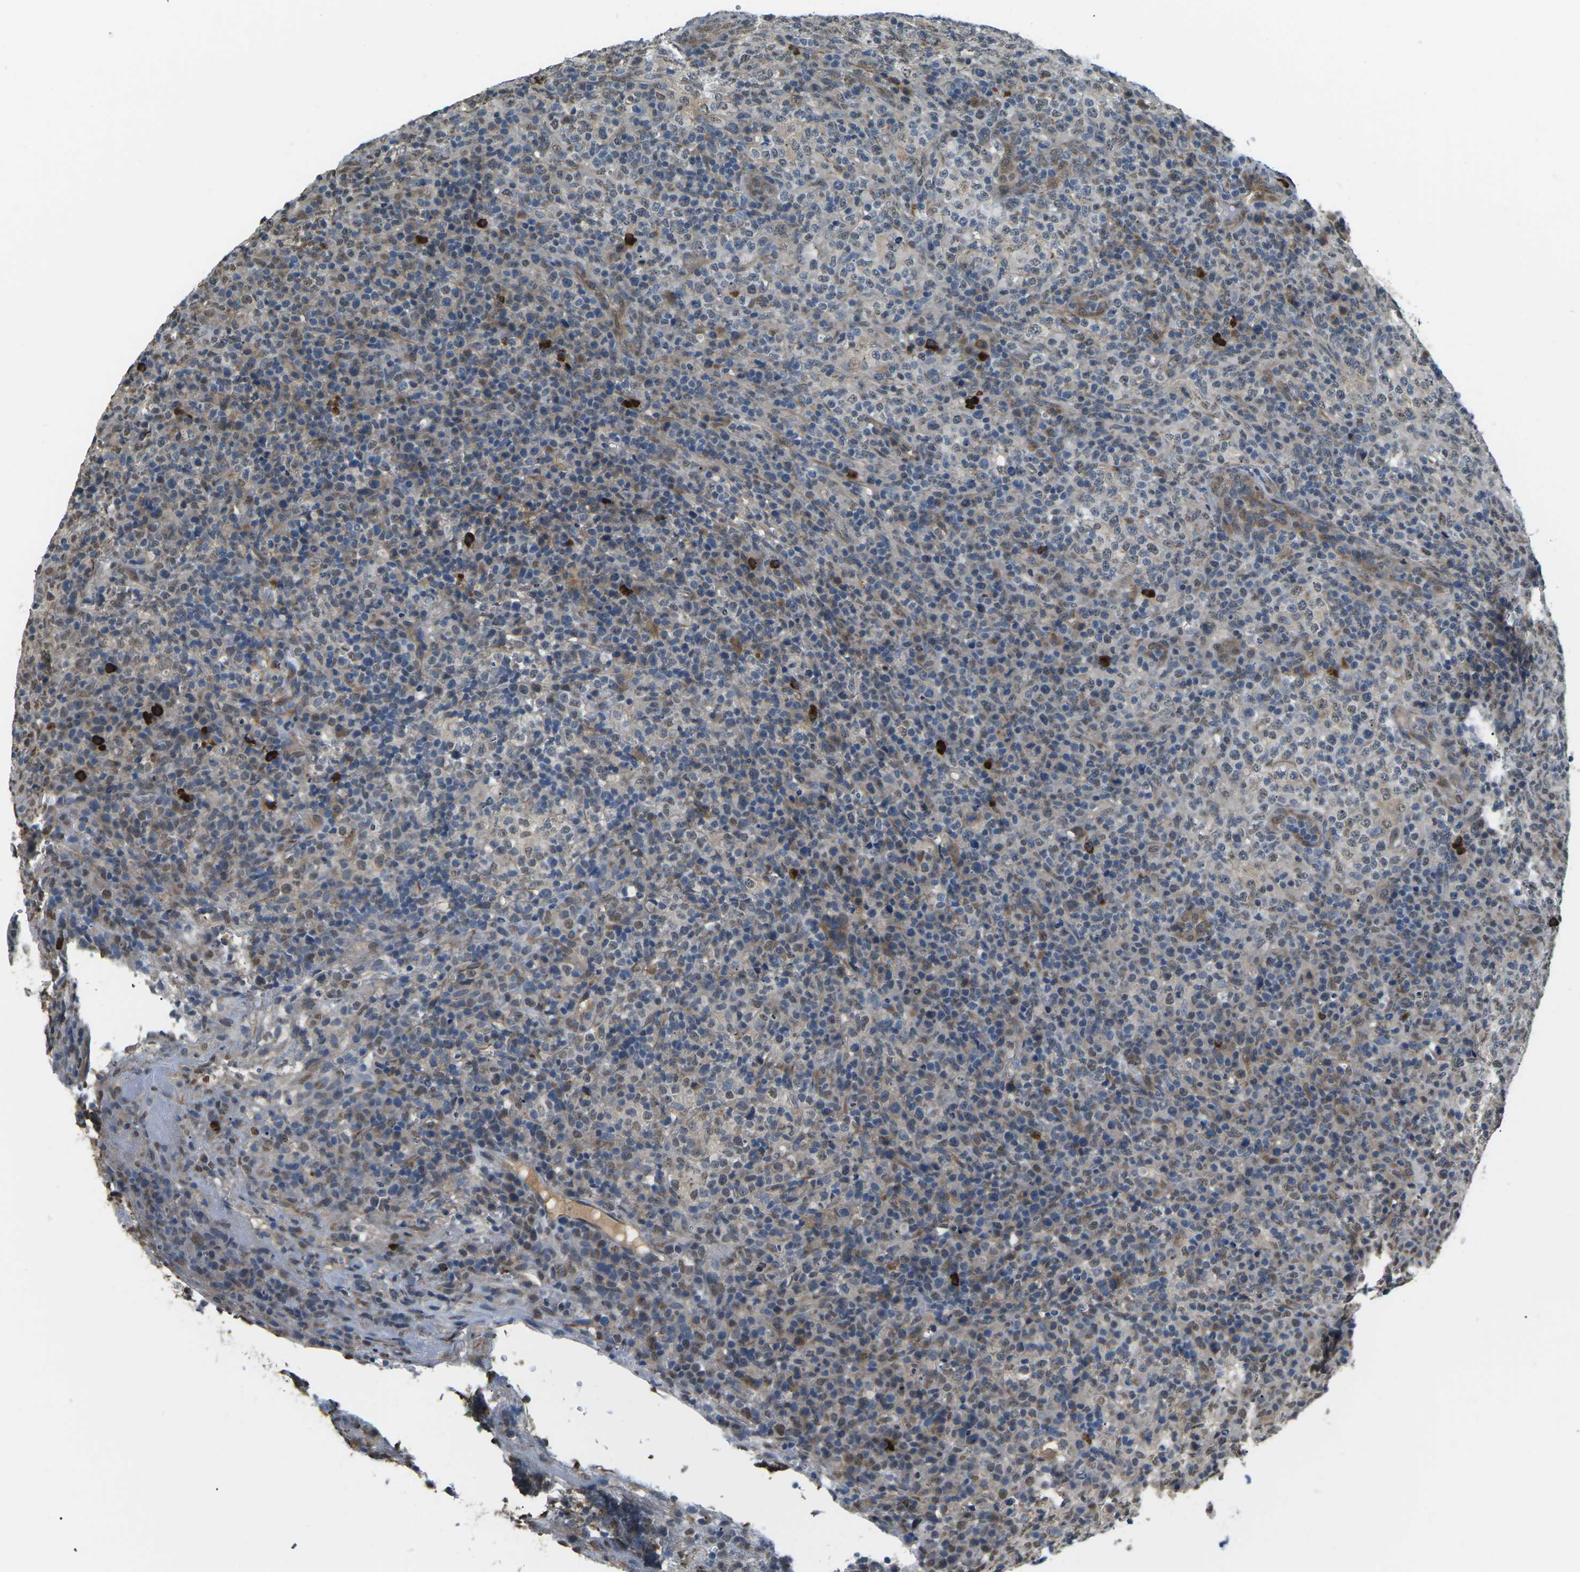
{"staining": {"intensity": "moderate", "quantity": "25%-75%", "location": "cytoplasmic/membranous,nuclear"}, "tissue": "lymphoma", "cell_type": "Tumor cells", "image_type": "cancer", "snomed": [{"axis": "morphology", "description": "Malignant lymphoma, non-Hodgkin's type, High grade"}, {"axis": "topography", "description": "Lymph node"}], "caption": "Moderate cytoplasmic/membranous and nuclear positivity is present in approximately 25%-75% of tumor cells in lymphoma.", "gene": "ERBB4", "patient": {"sex": "female", "age": 76}}